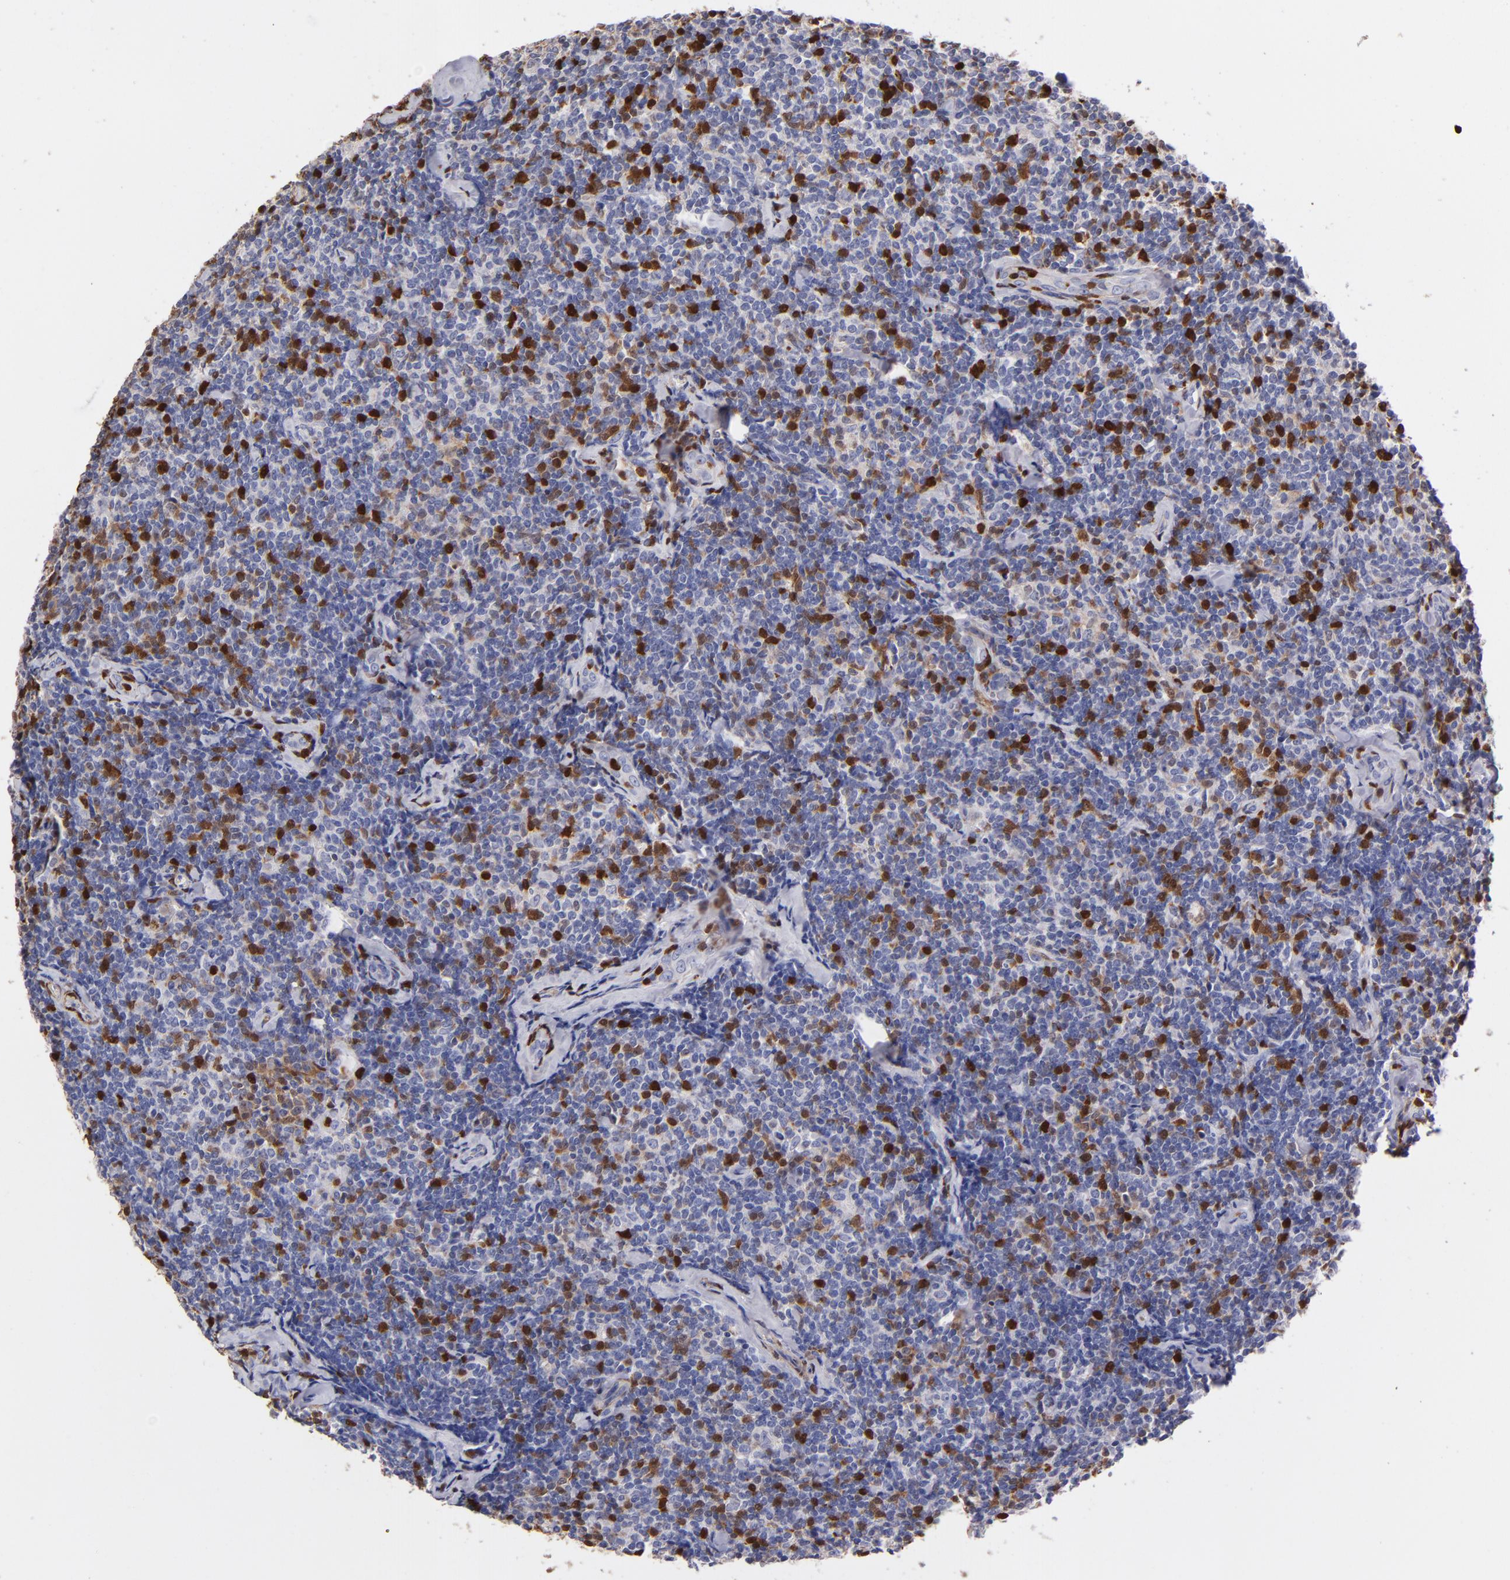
{"staining": {"intensity": "moderate", "quantity": "<25%", "location": "cytoplasmic/membranous,nuclear"}, "tissue": "lymphoma", "cell_type": "Tumor cells", "image_type": "cancer", "snomed": [{"axis": "morphology", "description": "Malignant lymphoma, non-Hodgkin's type, Low grade"}, {"axis": "topography", "description": "Lymph node"}], "caption": "Lymphoma stained for a protein (brown) displays moderate cytoplasmic/membranous and nuclear positive expression in approximately <25% of tumor cells.", "gene": "S100A4", "patient": {"sex": "female", "age": 56}}